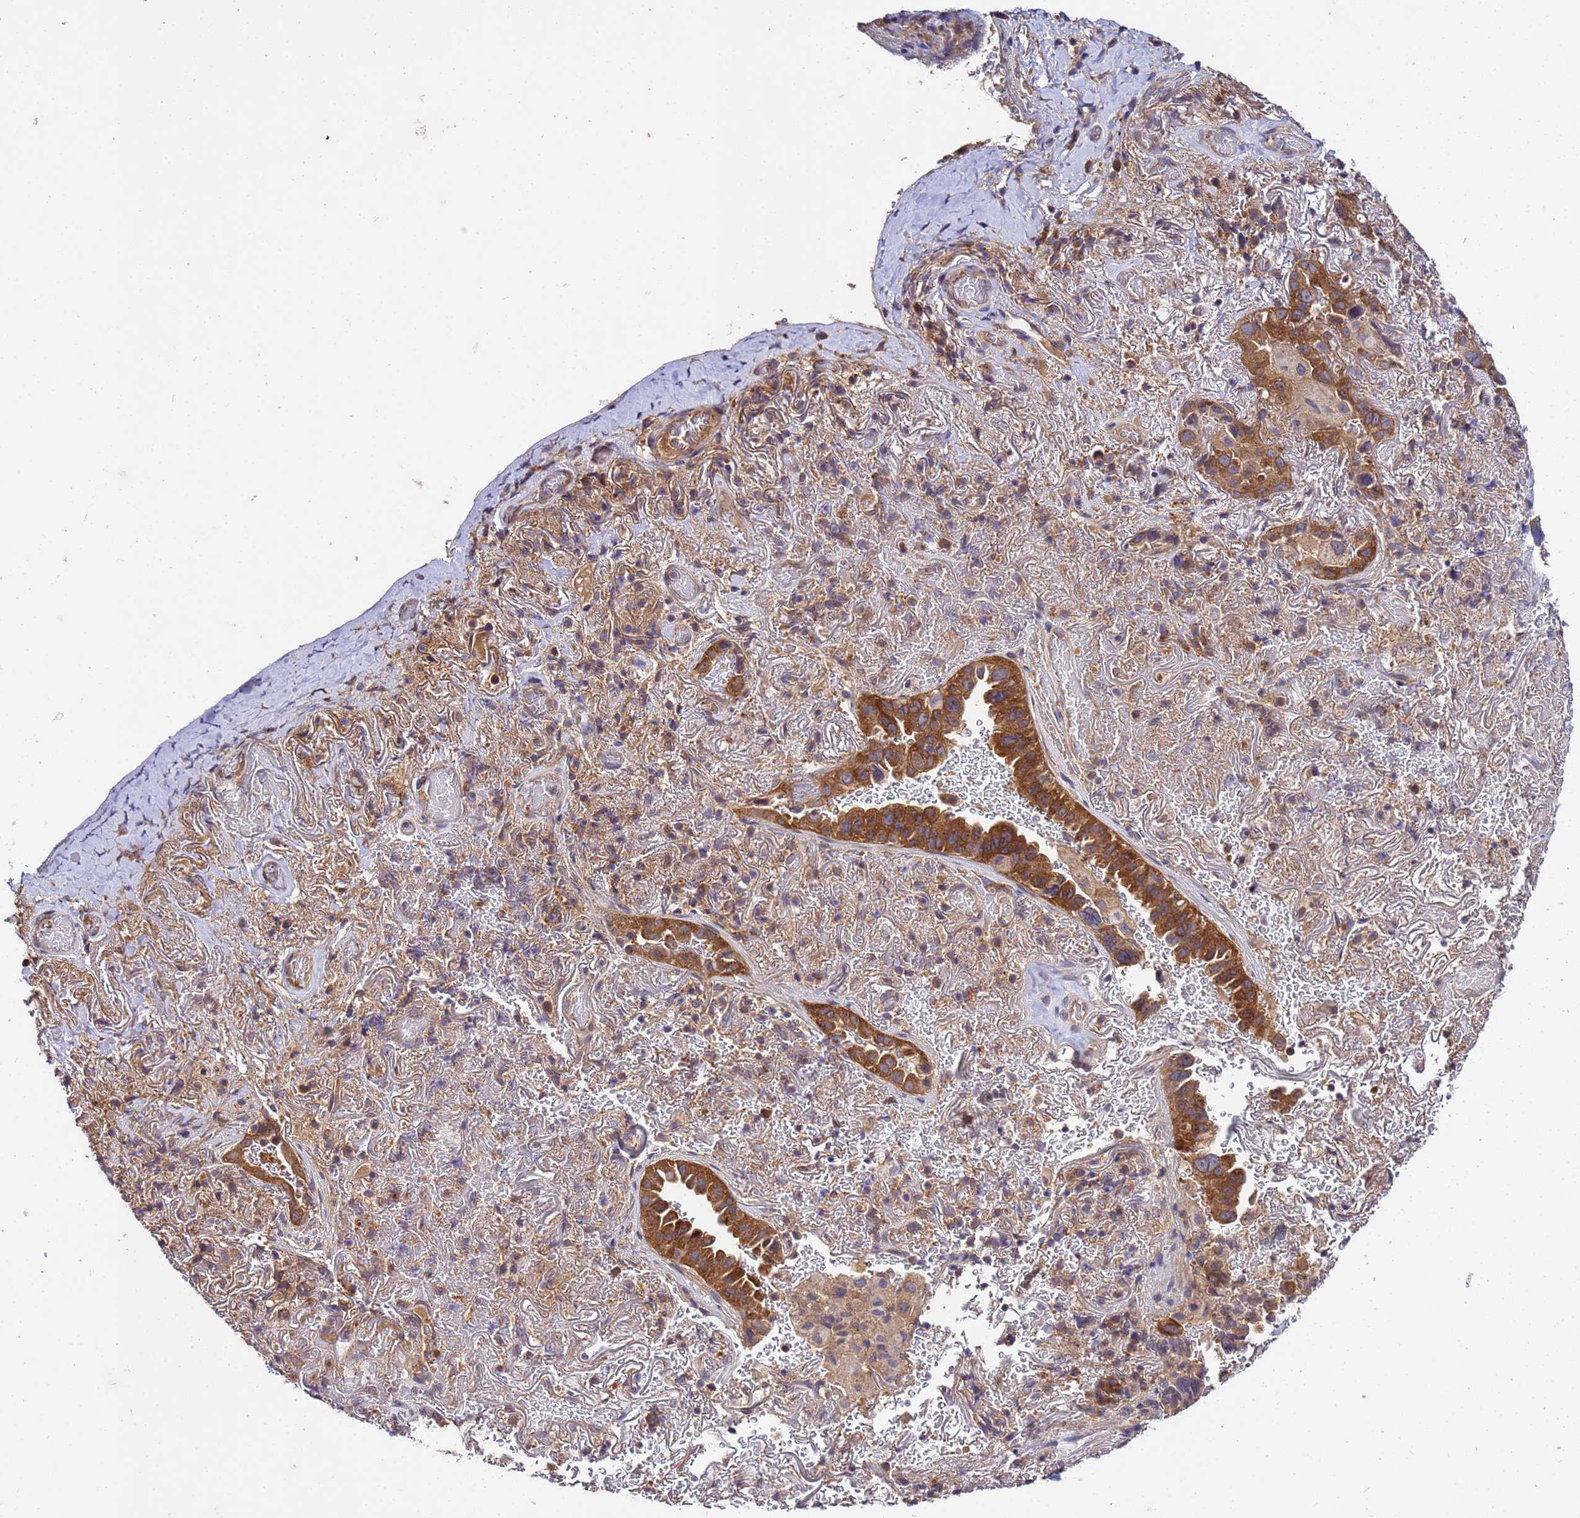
{"staining": {"intensity": "strong", "quantity": ">75%", "location": "cytoplasmic/membranous"}, "tissue": "lung cancer", "cell_type": "Tumor cells", "image_type": "cancer", "snomed": [{"axis": "morphology", "description": "Adenocarcinoma, NOS"}, {"axis": "topography", "description": "Lung"}], "caption": "Lung cancer (adenocarcinoma) stained with immunohistochemistry (IHC) shows strong cytoplasmic/membranous expression in about >75% of tumor cells.", "gene": "GSPT2", "patient": {"sex": "female", "age": 69}}